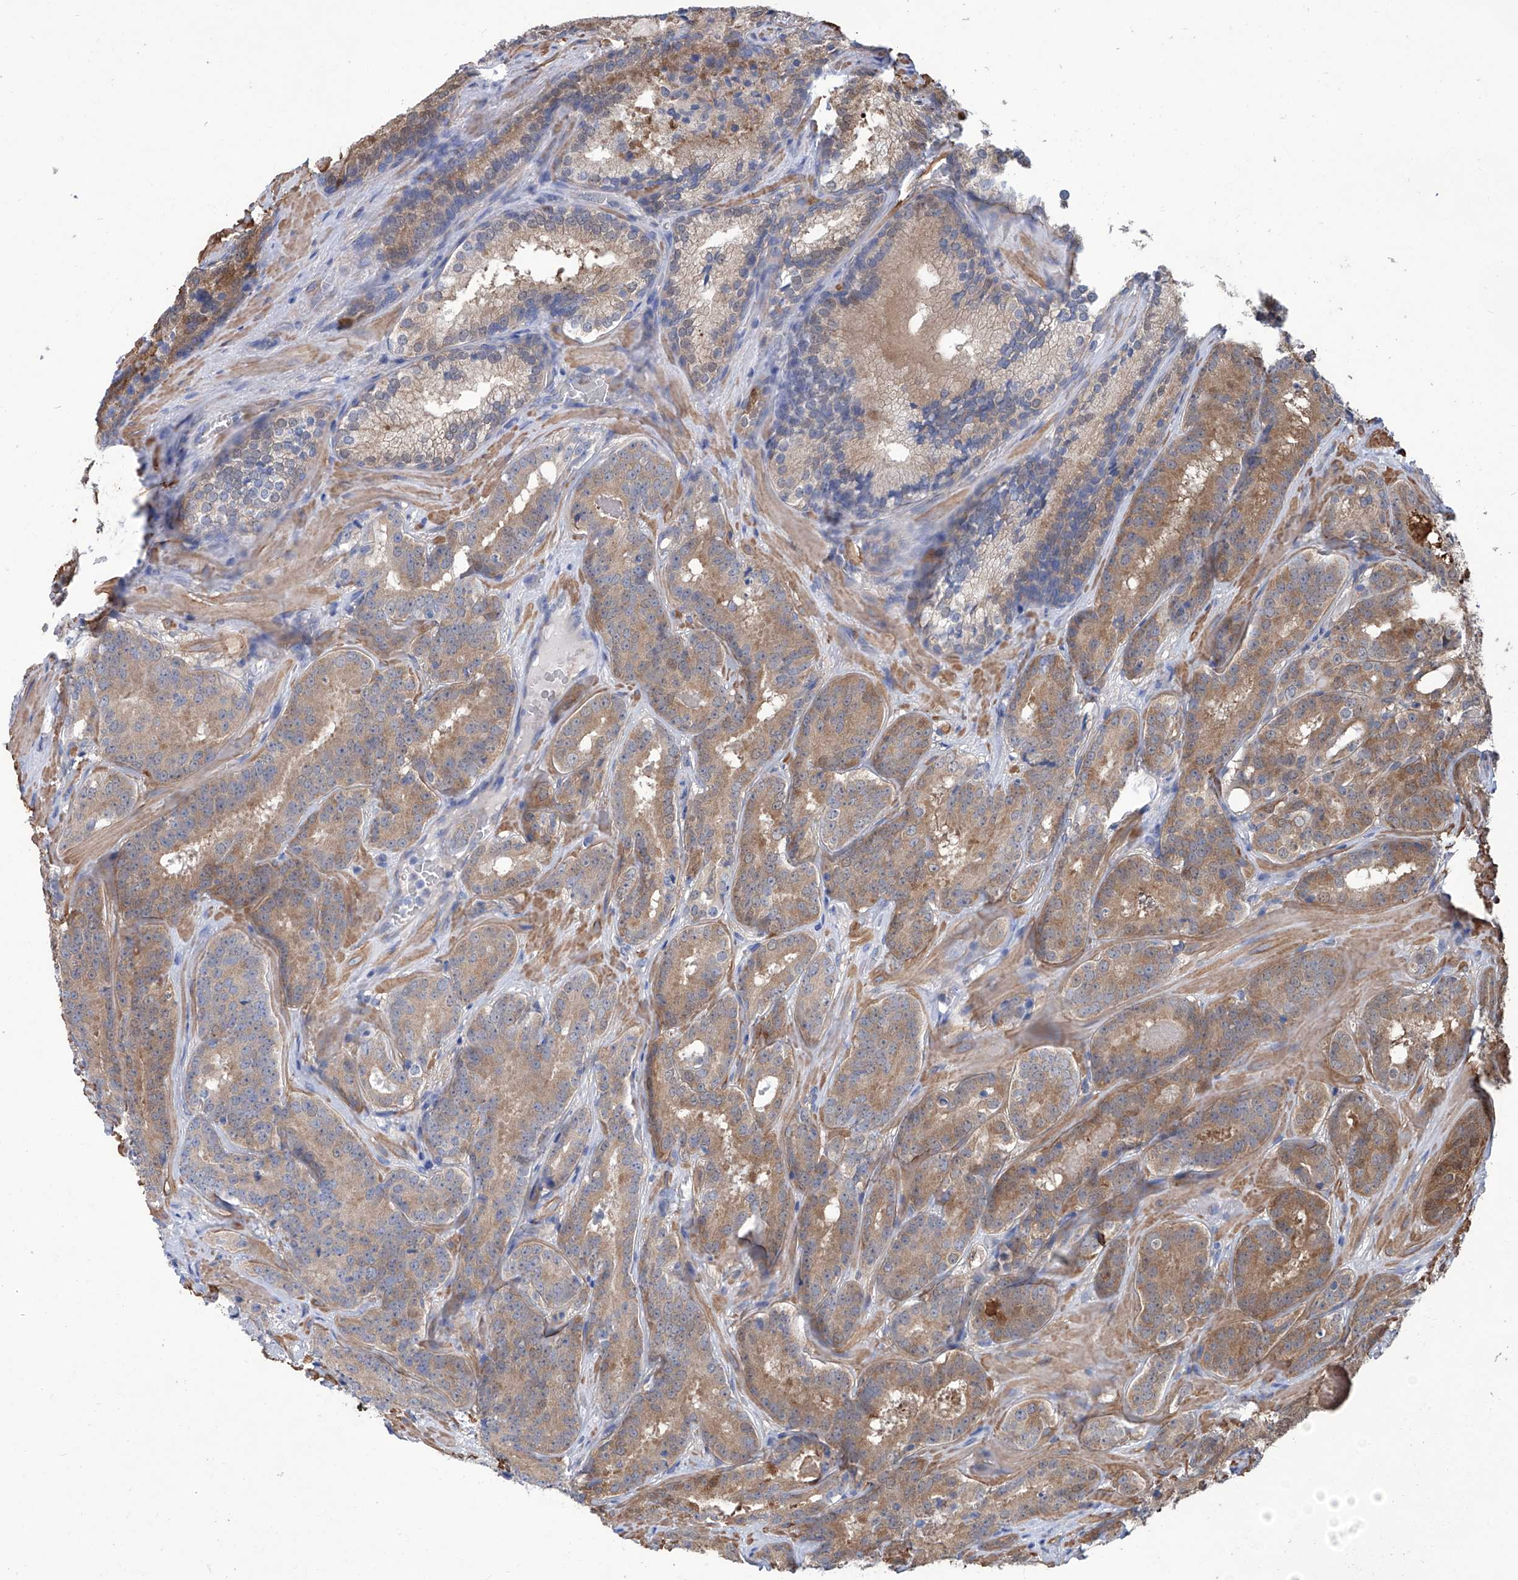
{"staining": {"intensity": "moderate", "quantity": ">75%", "location": "cytoplasmic/membranous"}, "tissue": "prostate cancer", "cell_type": "Tumor cells", "image_type": "cancer", "snomed": [{"axis": "morphology", "description": "Adenocarcinoma, High grade"}, {"axis": "topography", "description": "Prostate"}], "caption": "High-grade adenocarcinoma (prostate) stained for a protein reveals moderate cytoplasmic/membranous positivity in tumor cells.", "gene": "SMS", "patient": {"sex": "male", "age": 57}}